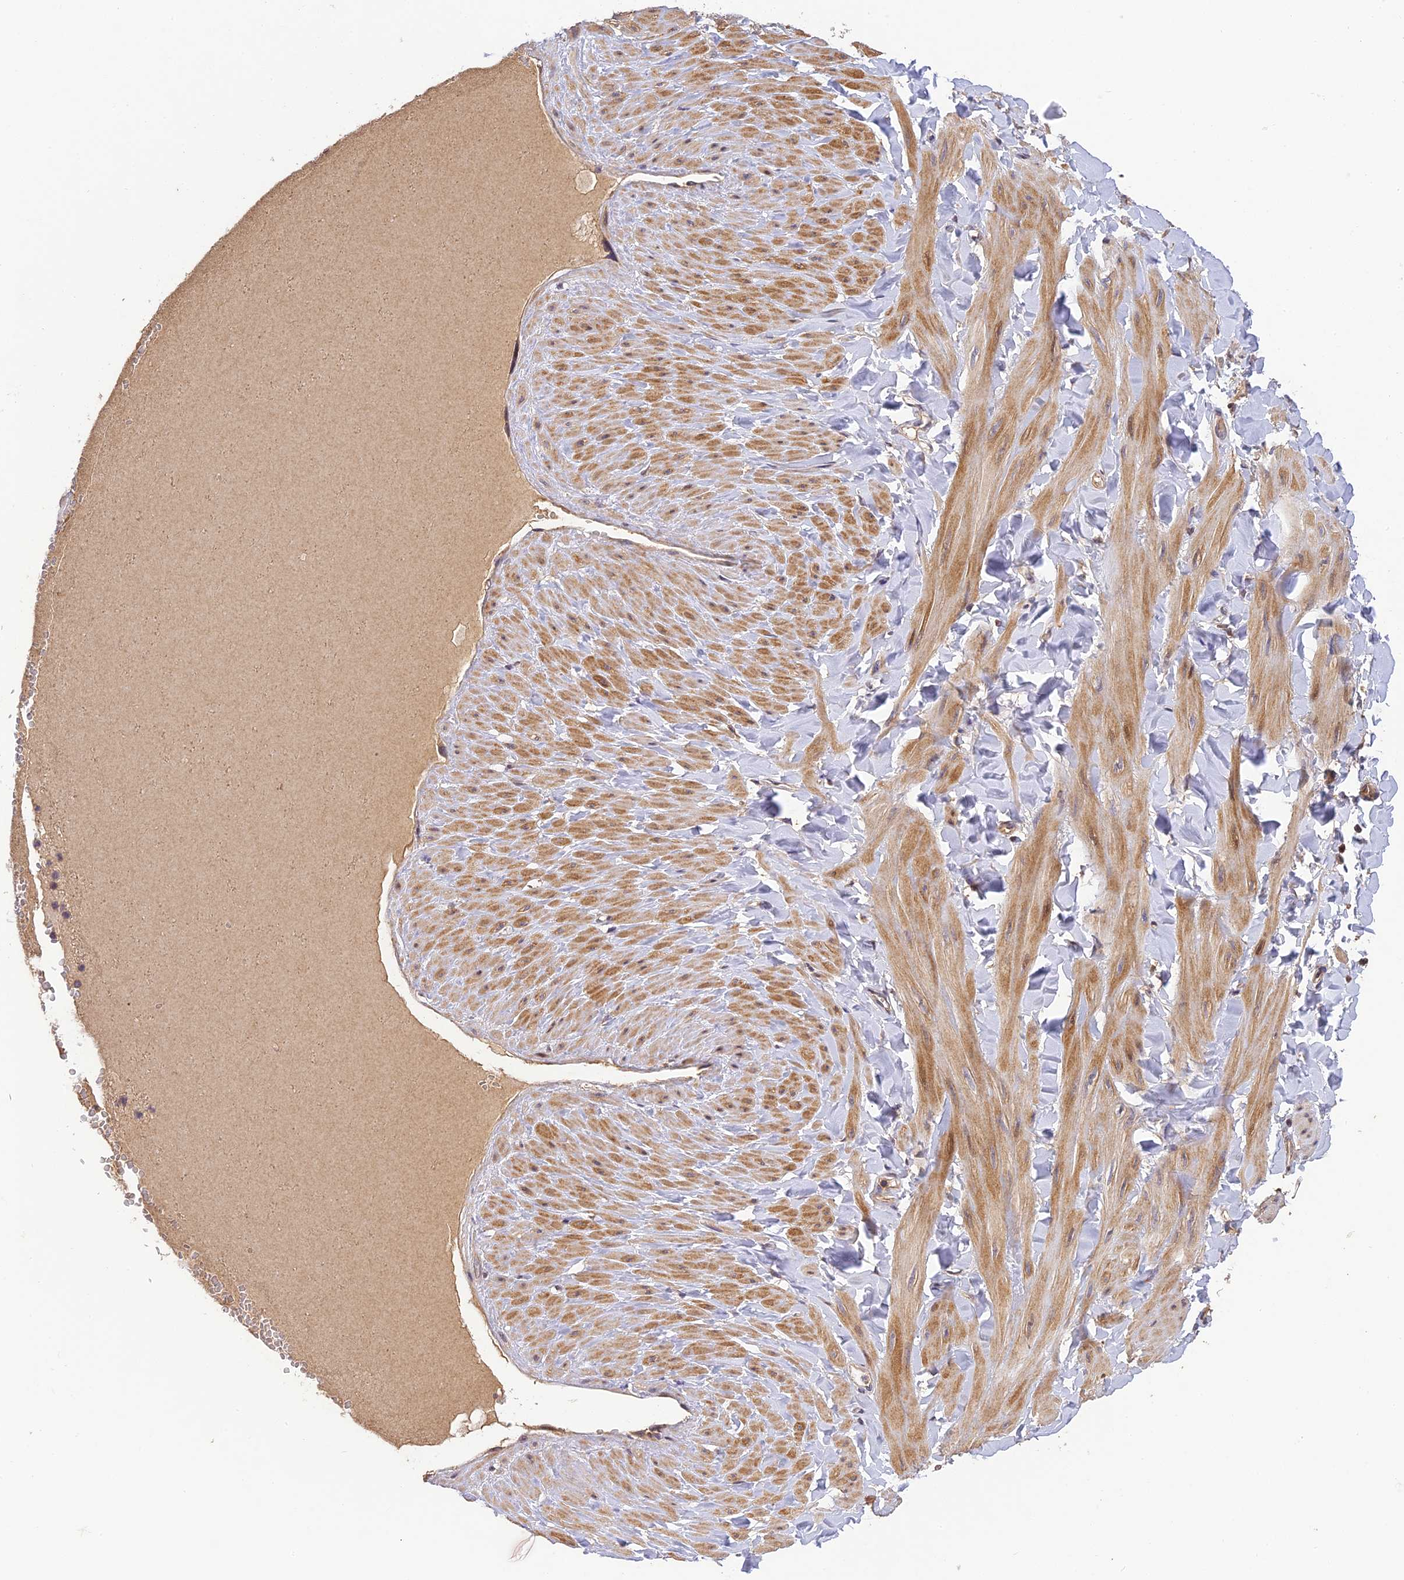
{"staining": {"intensity": "weak", "quantity": ">75%", "location": "cytoplasmic/membranous"}, "tissue": "adipose tissue", "cell_type": "Adipocytes", "image_type": "normal", "snomed": [{"axis": "morphology", "description": "Normal tissue, NOS"}, {"axis": "topography", "description": "Adipose tissue"}, {"axis": "topography", "description": "Vascular tissue"}, {"axis": "topography", "description": "Peripheral nerve tissue"}], "caption": "High-magnification brightfield microscopy of normal adipose tissue stained with DAB (brown) and counterstained with hematoxylin (blue). adipocytes exhibit weak cytoplasmic/membranous positivity is appreciated in approximately>75% of cells. Ihc stains the protein in brown and the nuclei are stained blue.", "gene": "DENND5B", "patient": {"sex": "male", "age": 25}}